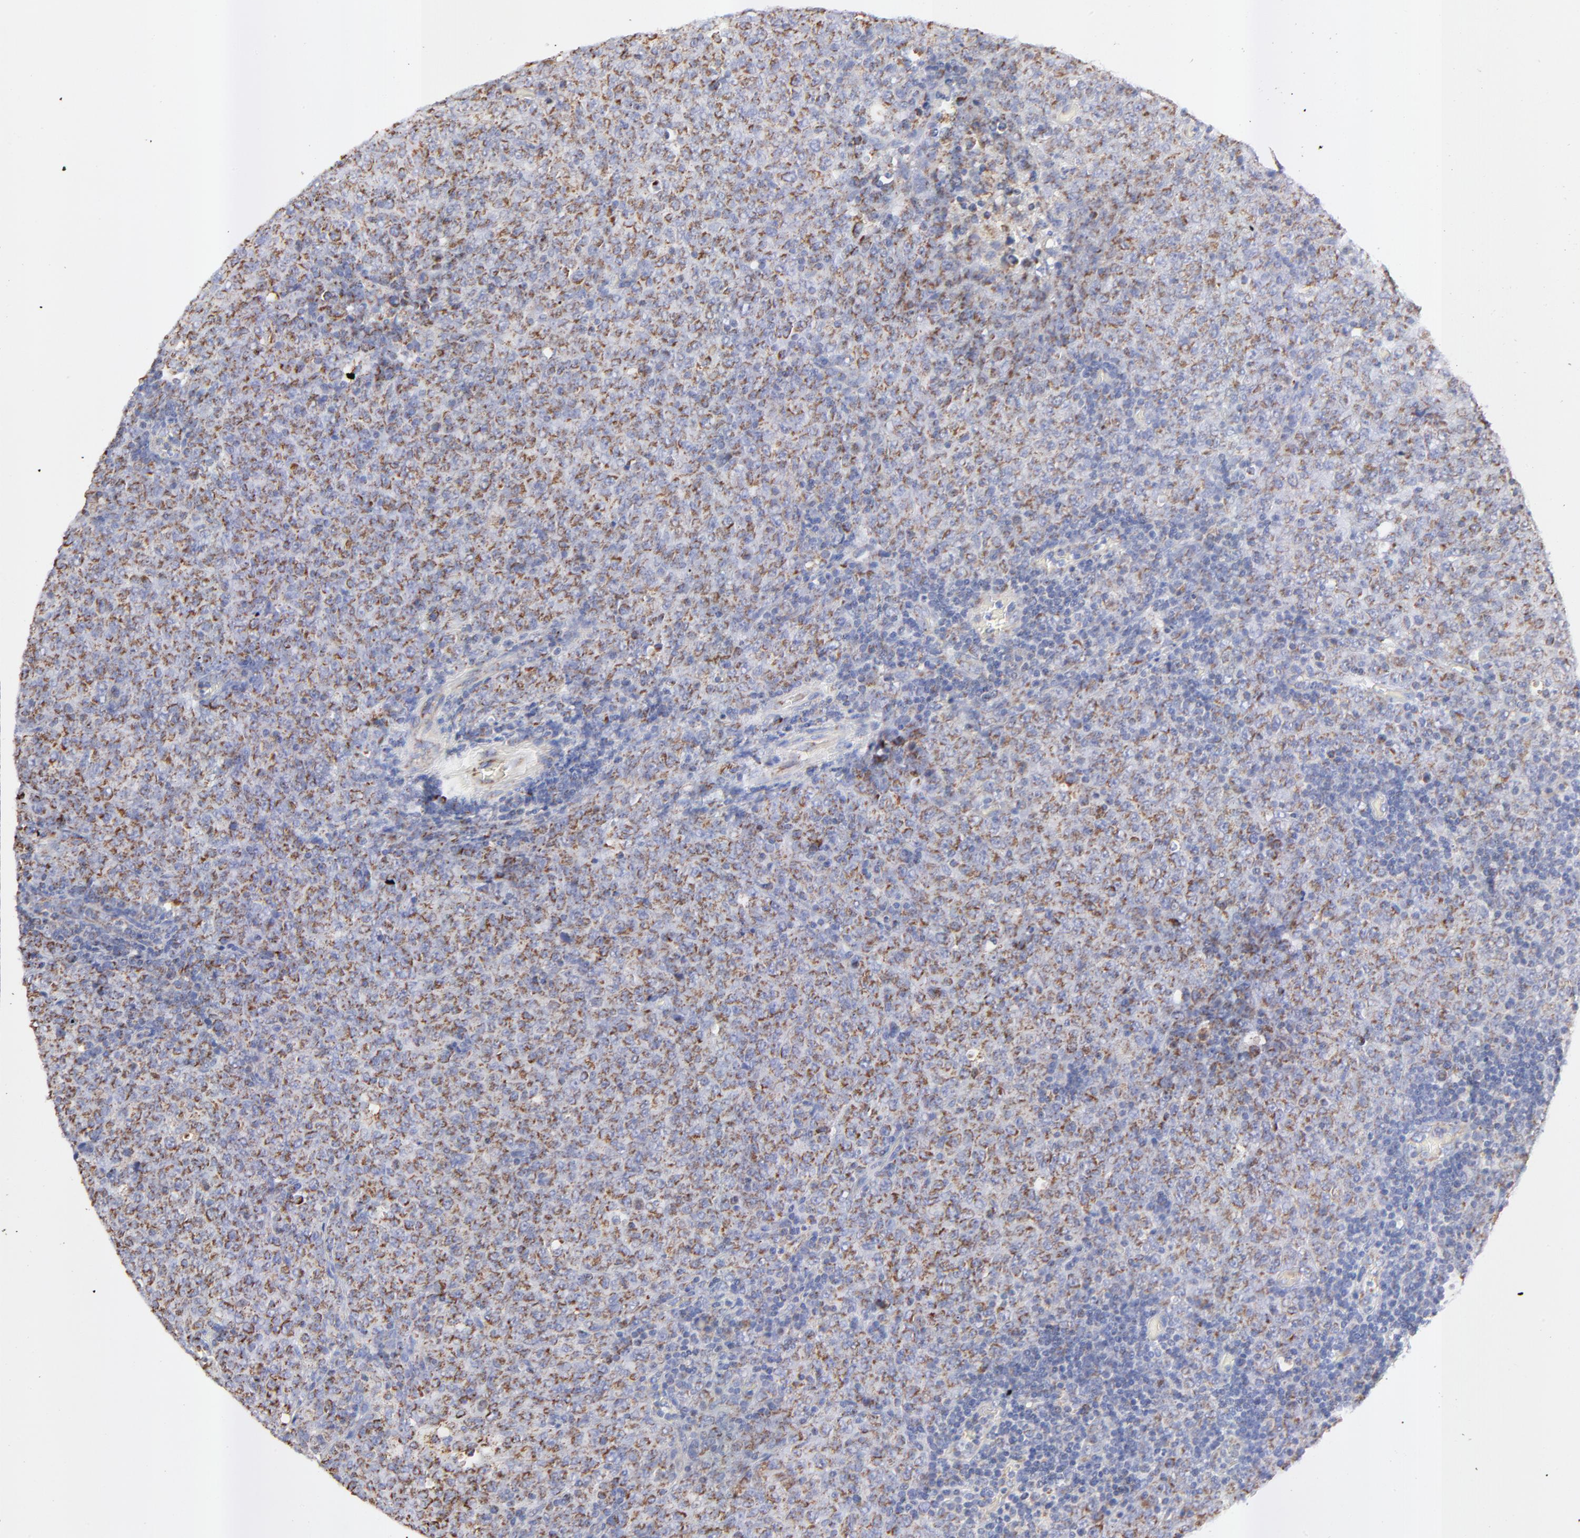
{"staining": {"intensity": "moderate", "quantity": ">75%", "location": "cytoplasmic/membranous"}, "tissue": "lymphoma", "cell_type": "Tumor cells", "image_type": "cancer", "snomed": [{"axis": "morphology", "description": "Malignant lymphoma, non-Hodgkin's type, High grade"}, {"axis": "topography", "description": "Tonsil"}], "caption": "Tumor cells reveal medium levels of moderate cytoplasmic/membranous expression in about >75% of cells in malignant lymphoma, non-Hodgkin's type (high-grade). The staining is performed using DAB (3,3'-diaminobenzidine) brown chromogen to label protein expression. The nuclei are counter-stained blue using hematoxylin.", "gene": "COX4I1", "patient": {"sex": "female", "age": 36}}